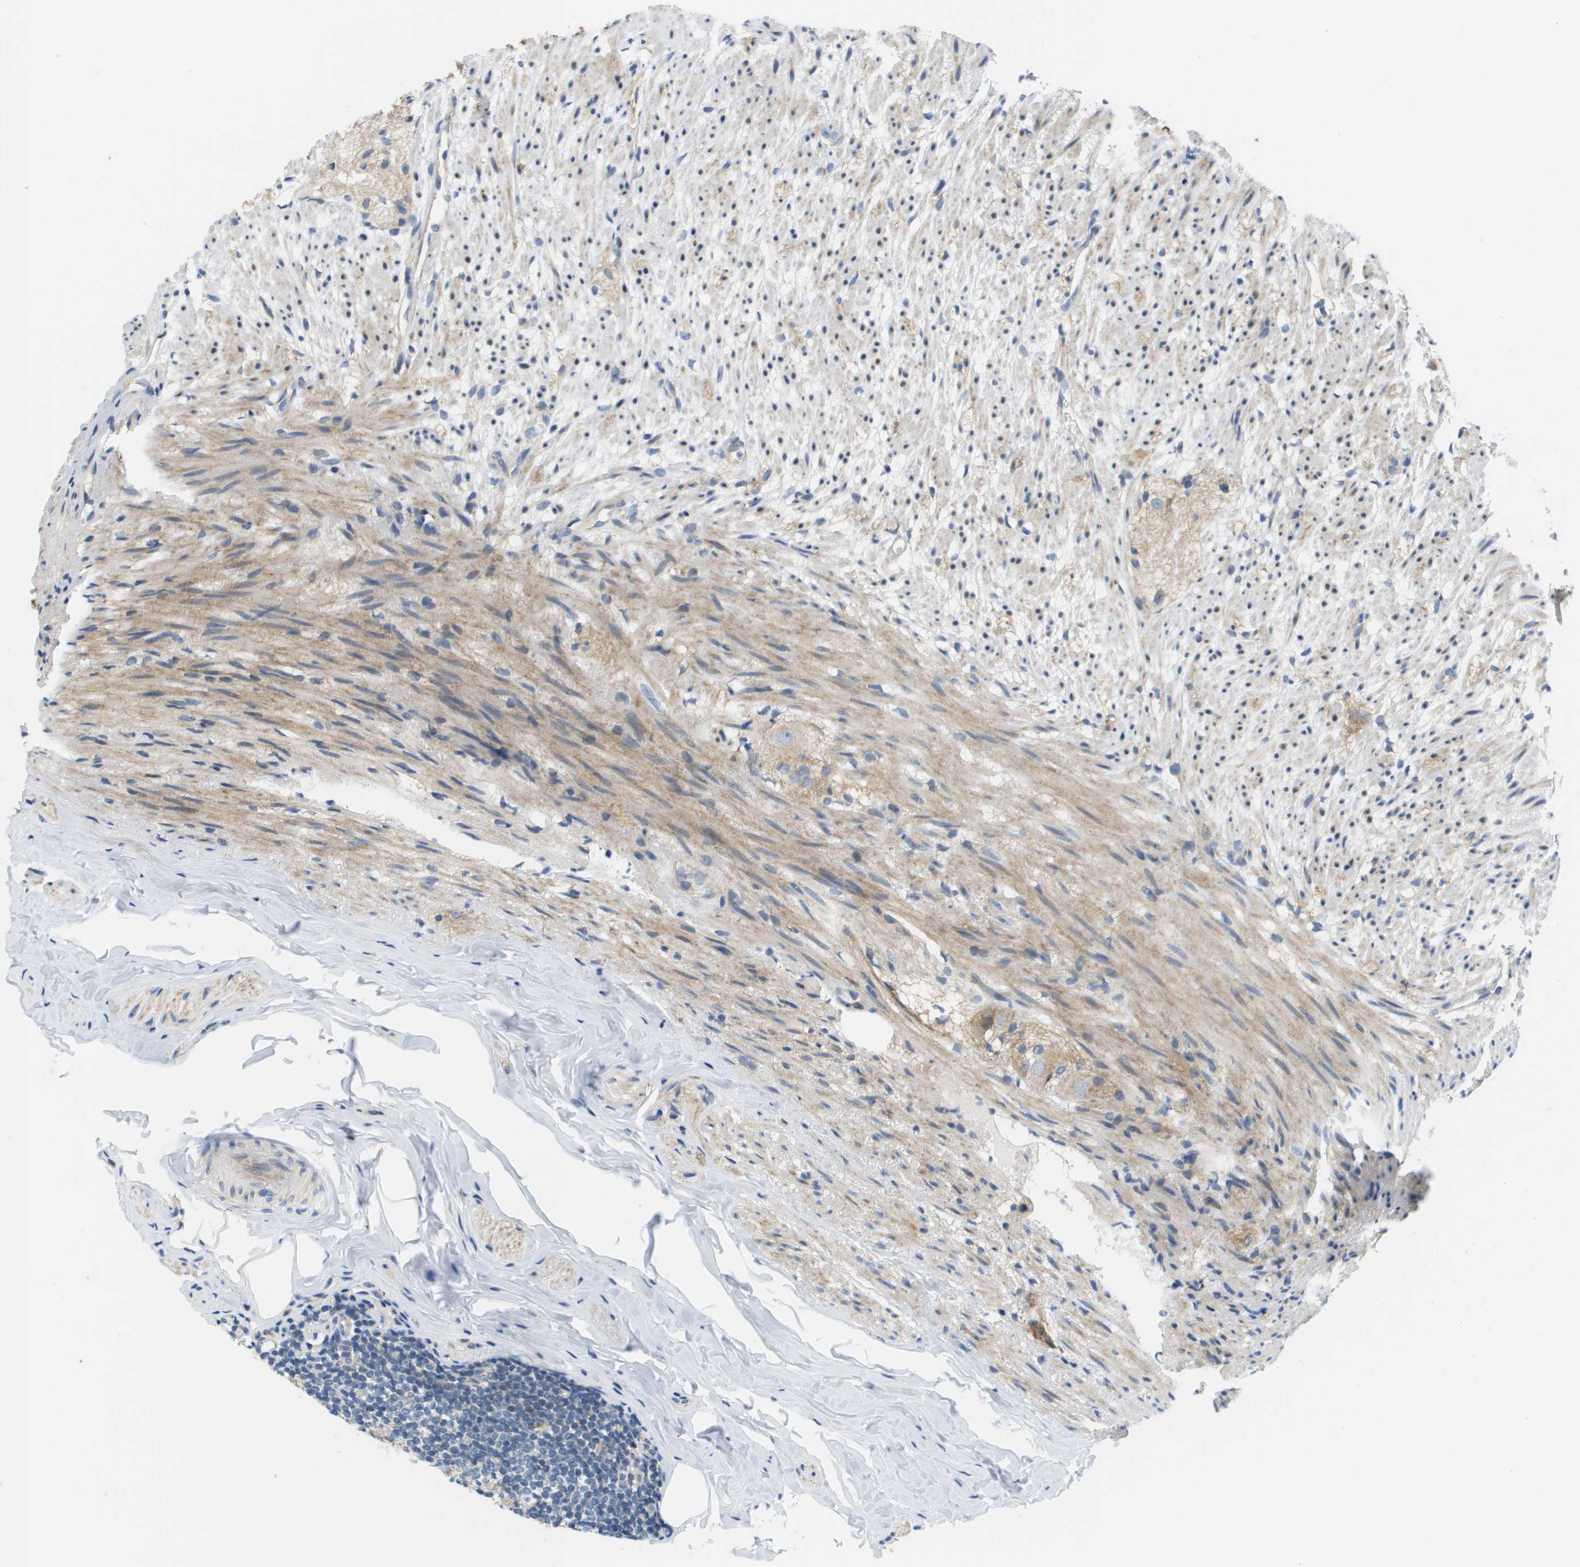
{"staining": {"intensity": "moderate", "quantity": "25%-75%", "location": "cytoplasmic/membranous"}, "tissue": "appendix", "cell_type": "Glandular cells", "image_type": "normal", "snomed": [{"axis": "morphology", "description": "Normal tissue, NOS"}, {"axis": "topography", "description": "Appendix"}], "caption": "Immunohistochemistry photomicrograph of benign human appendix stained for a protein (brown), which shows medium levels of moderate cytoplasmic/membranous staining in about 25%-75% of glandular cells.", "gene": "KRT23", "patient": {"sex": "female", "age": 77}}